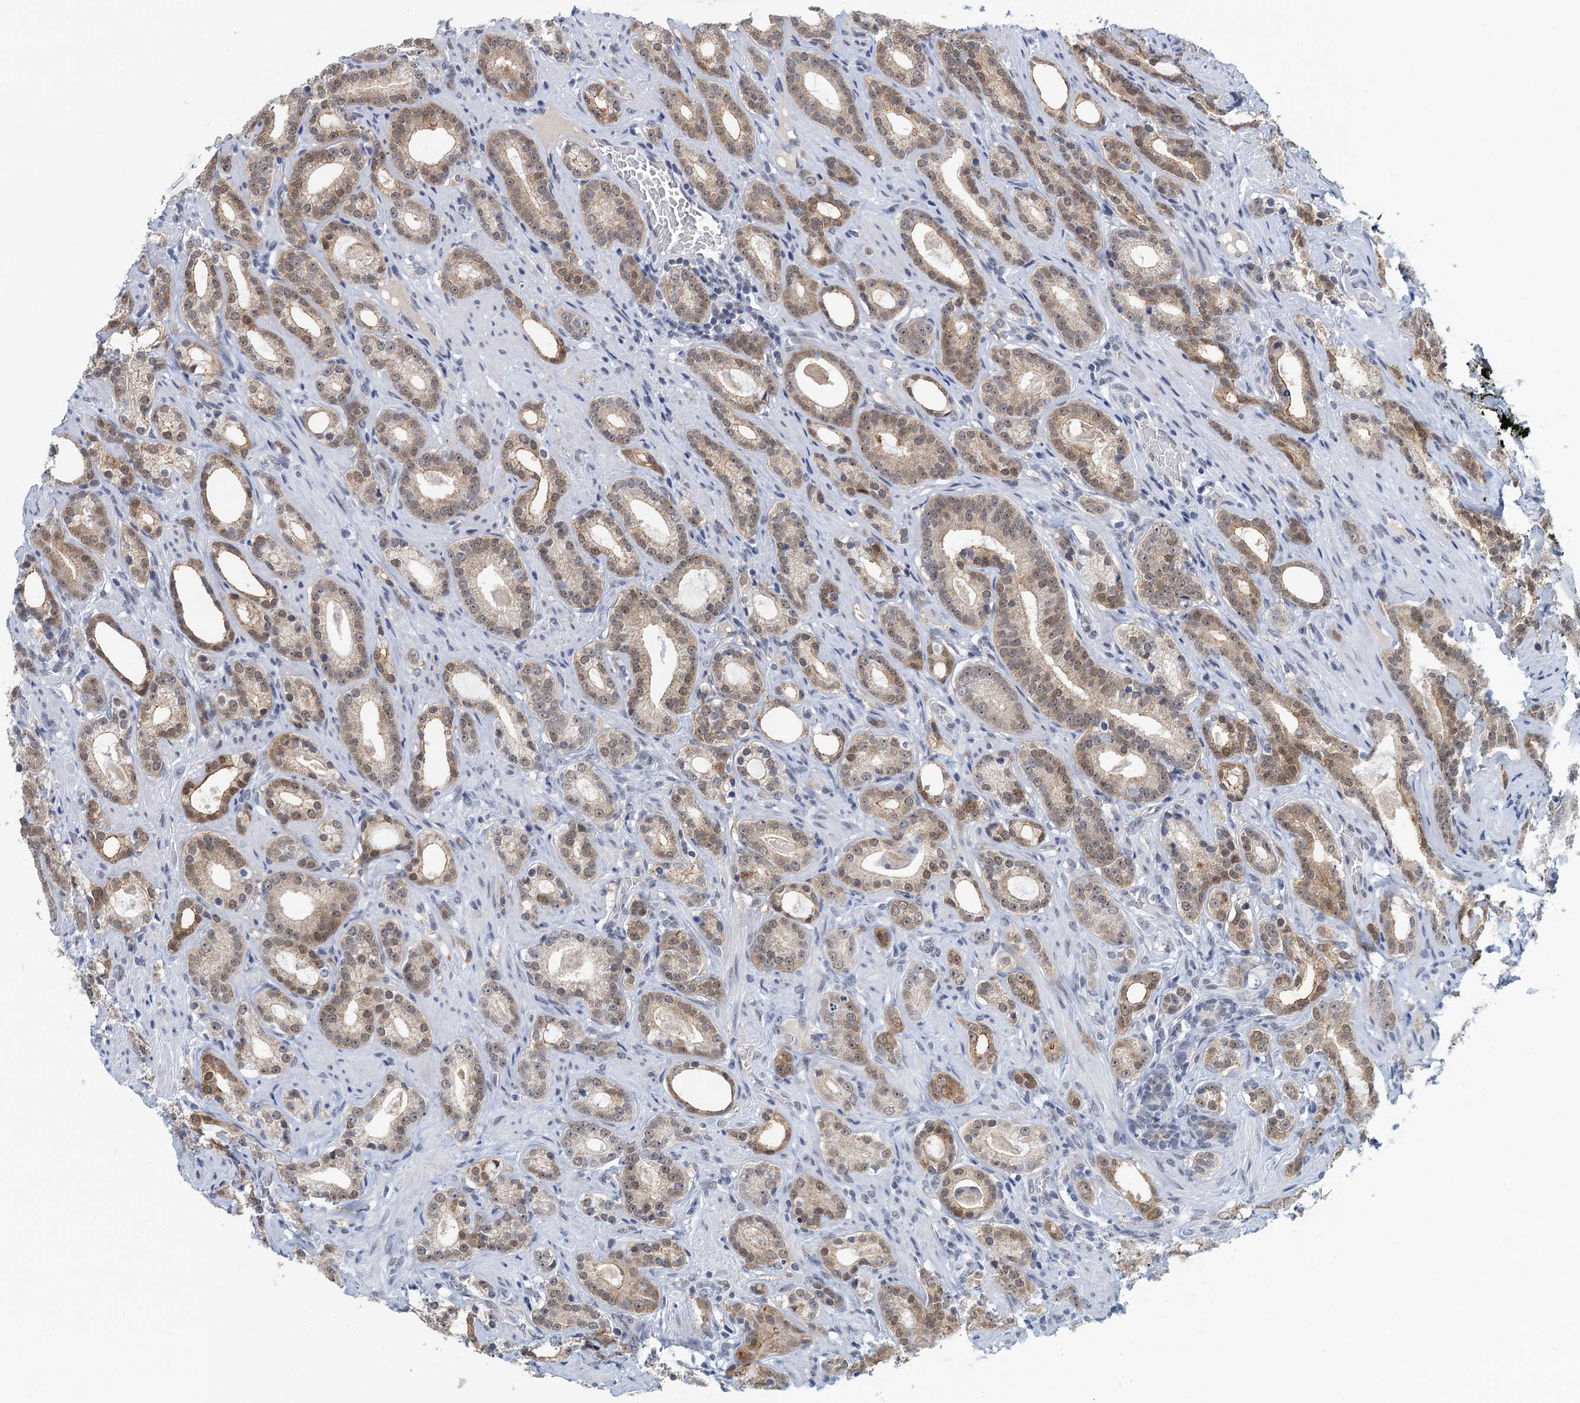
{"staining": {"intensity": "moderate", "quantity": ">75%", "location": "cytoplasmic/membranous,nuclear"}, "tissue": "prostate cancer", "cell_type": "Tumor cells", "image_type": "cancer", "snomed": [{"axis": "morphology", "description": "Adenocarcinoma, Low grade"}, {"axis": "topography", "description": "Prostate"}], "caption": "Prostate low-grade adenocarcinoma stained with a brown dye demonstrates moderate cytoplasmic/membranous and nuclear positive staining in about >75% of tumor cells.", "gene": "EPS8L1", "patient": {"sex": "male", "age": 71}}